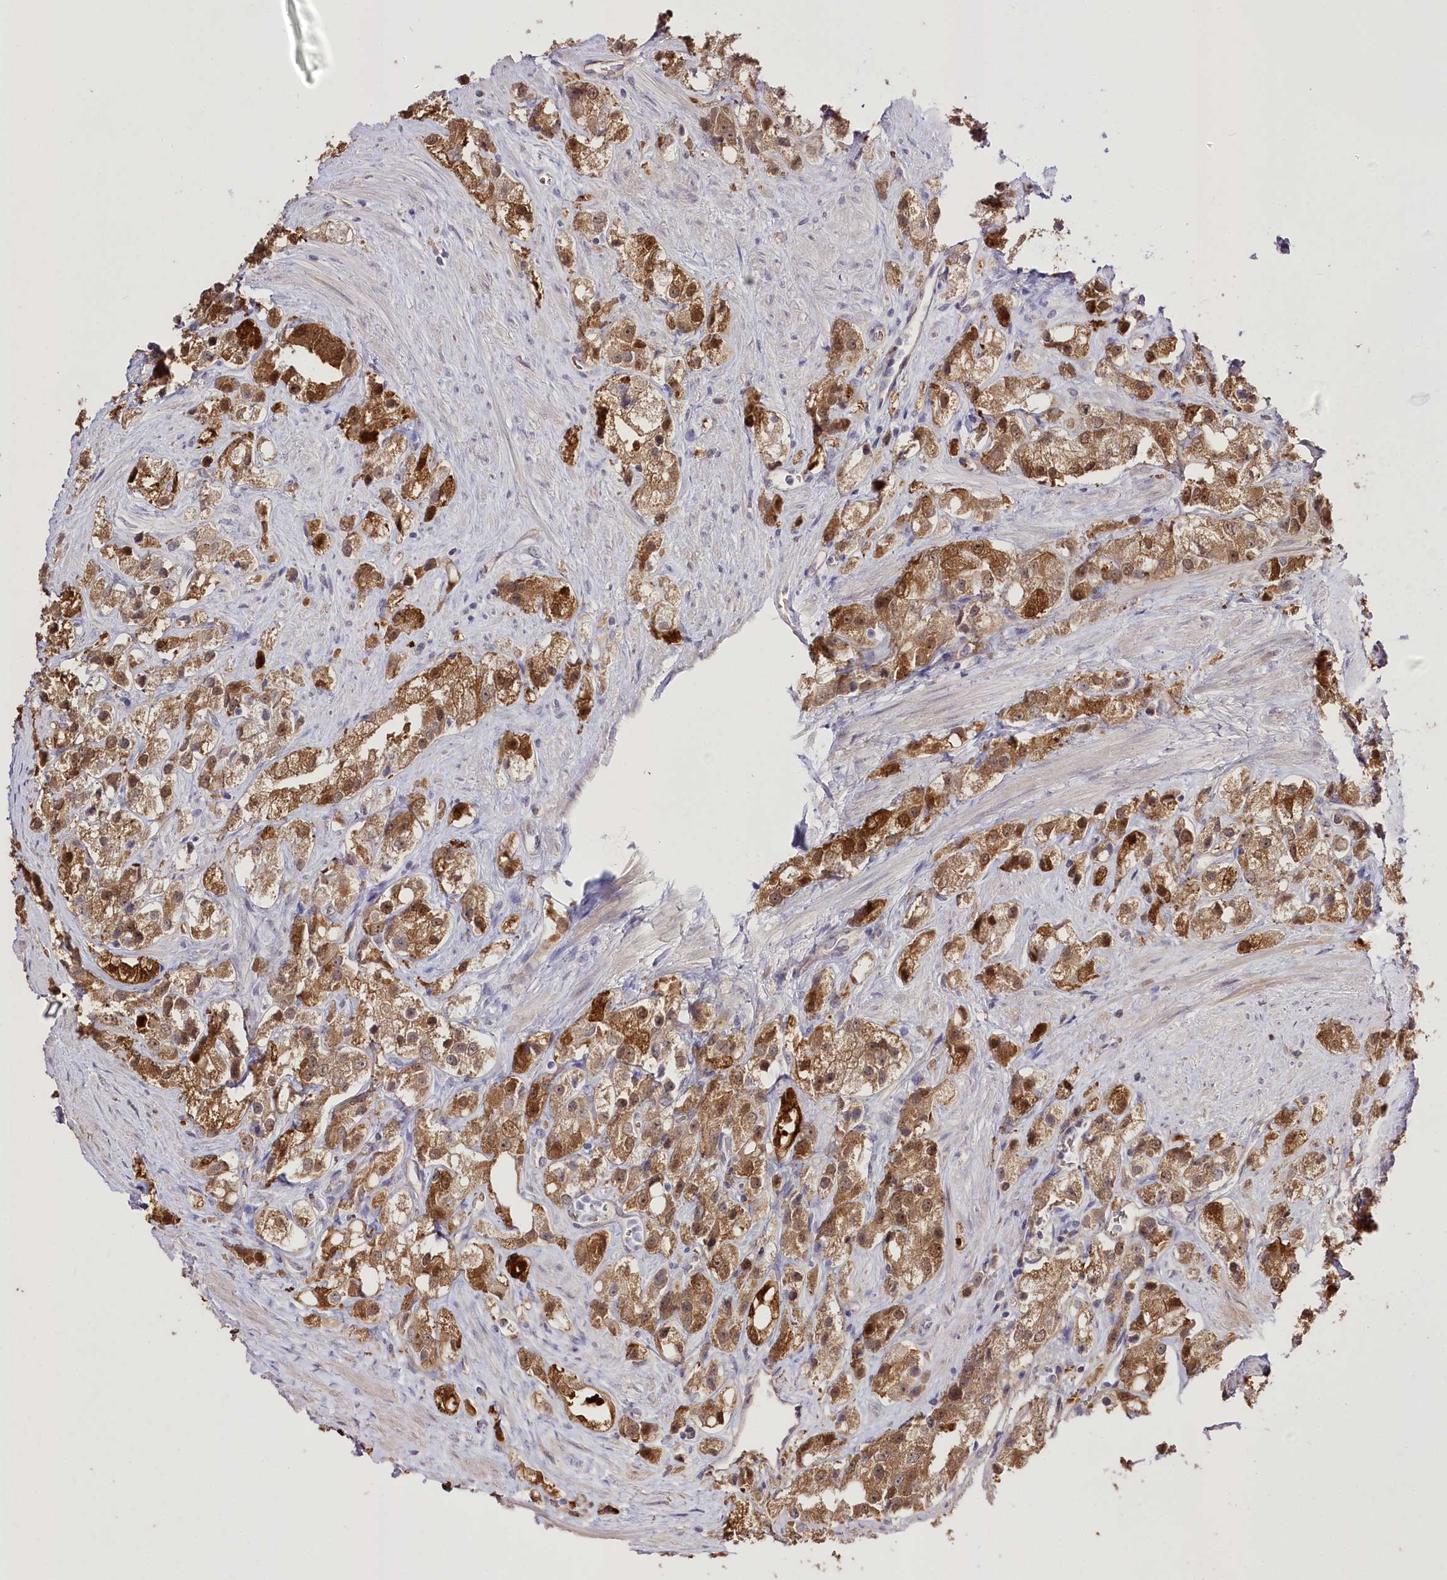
{"staining": {"intensity": "strong", "quantity": ">75%", "location": "cytoplasmic/membranous,nuclear"}, "tissue": "prostate cancer", "cell_type": "Tumor cells", "image_type": "cancer", "snomed": [{"axis": "morphology", "description": "Adenocarcinoma, NOS"}, {"axis": "topography", "description": "Prostate"}], "caption": "Immunohistochemical staining of human prostate adenocarcinoma exhibits strong cytoplasmic/membranous and nuclear protein staining in approximately >75% of tumor cells. The staining is performed using DAB (3,3'-diaminobenzidine) brown chromogen to label protein expression. The nuclei are counter-stained blue using hematoxylin.", "gene": "R3HDM2", "patient": {"sex": "male", "age": 79}}